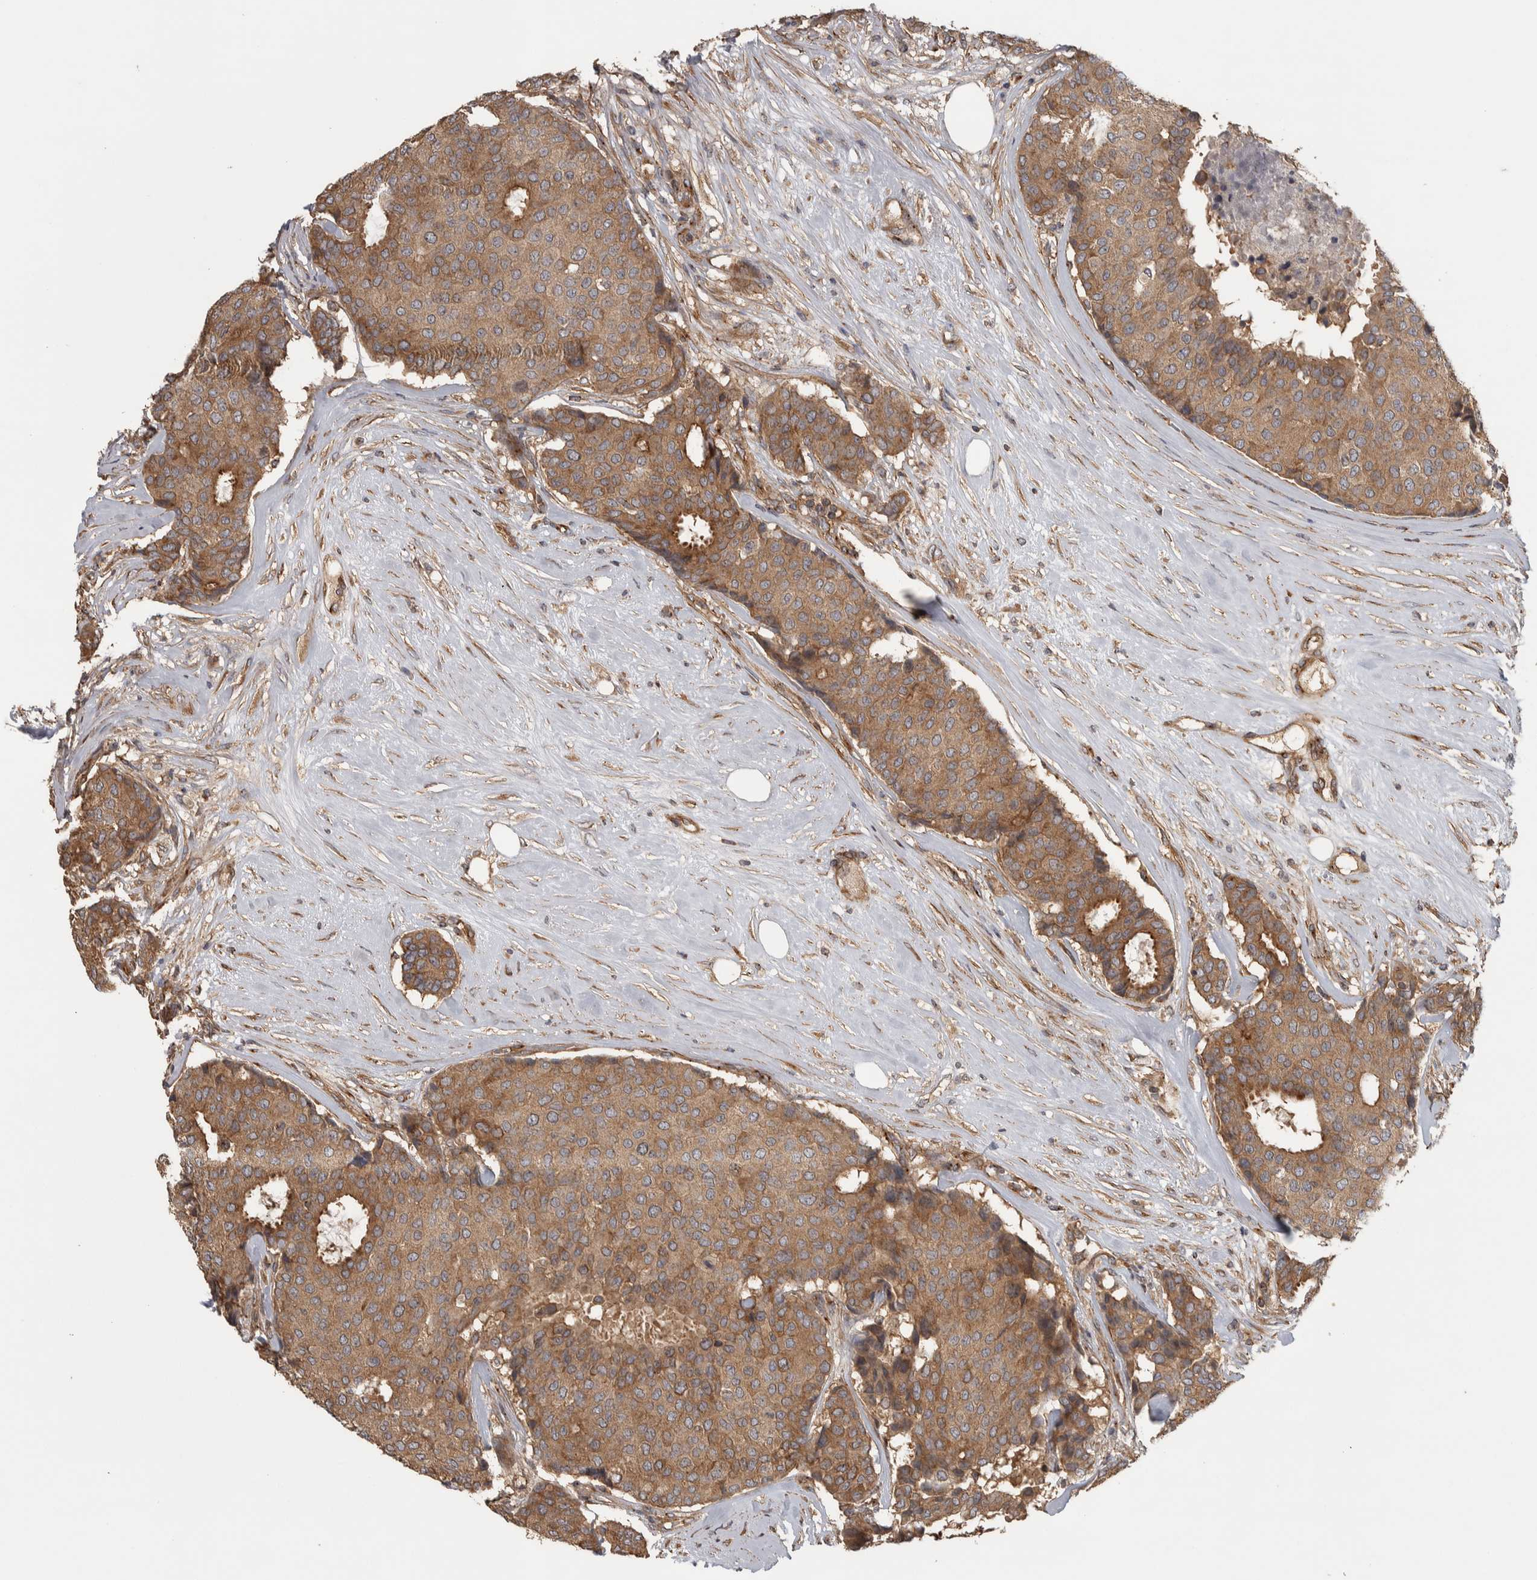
{"staining": {"intensity": "moderate", "quantity": ">75%", "location": "cytoplasmic/membranous"}, "tissue": "breast cancer", "cell_type": "Tumor cells", "image_type": "cancer", "snomed": [{"axis": "morphology", "description": "Duct carcinoma"}, {"axis": "topography", "description": "Breast"}], "caption": "This photomicrograph demonstrates immunohistochemistry staining of human breast cancer, with medium moderate cytoplasmic/membranous staining in approximately >75% of tumor cells.", "gene": "IFRD1", "patient": {"sex": "female", "age": 75}}